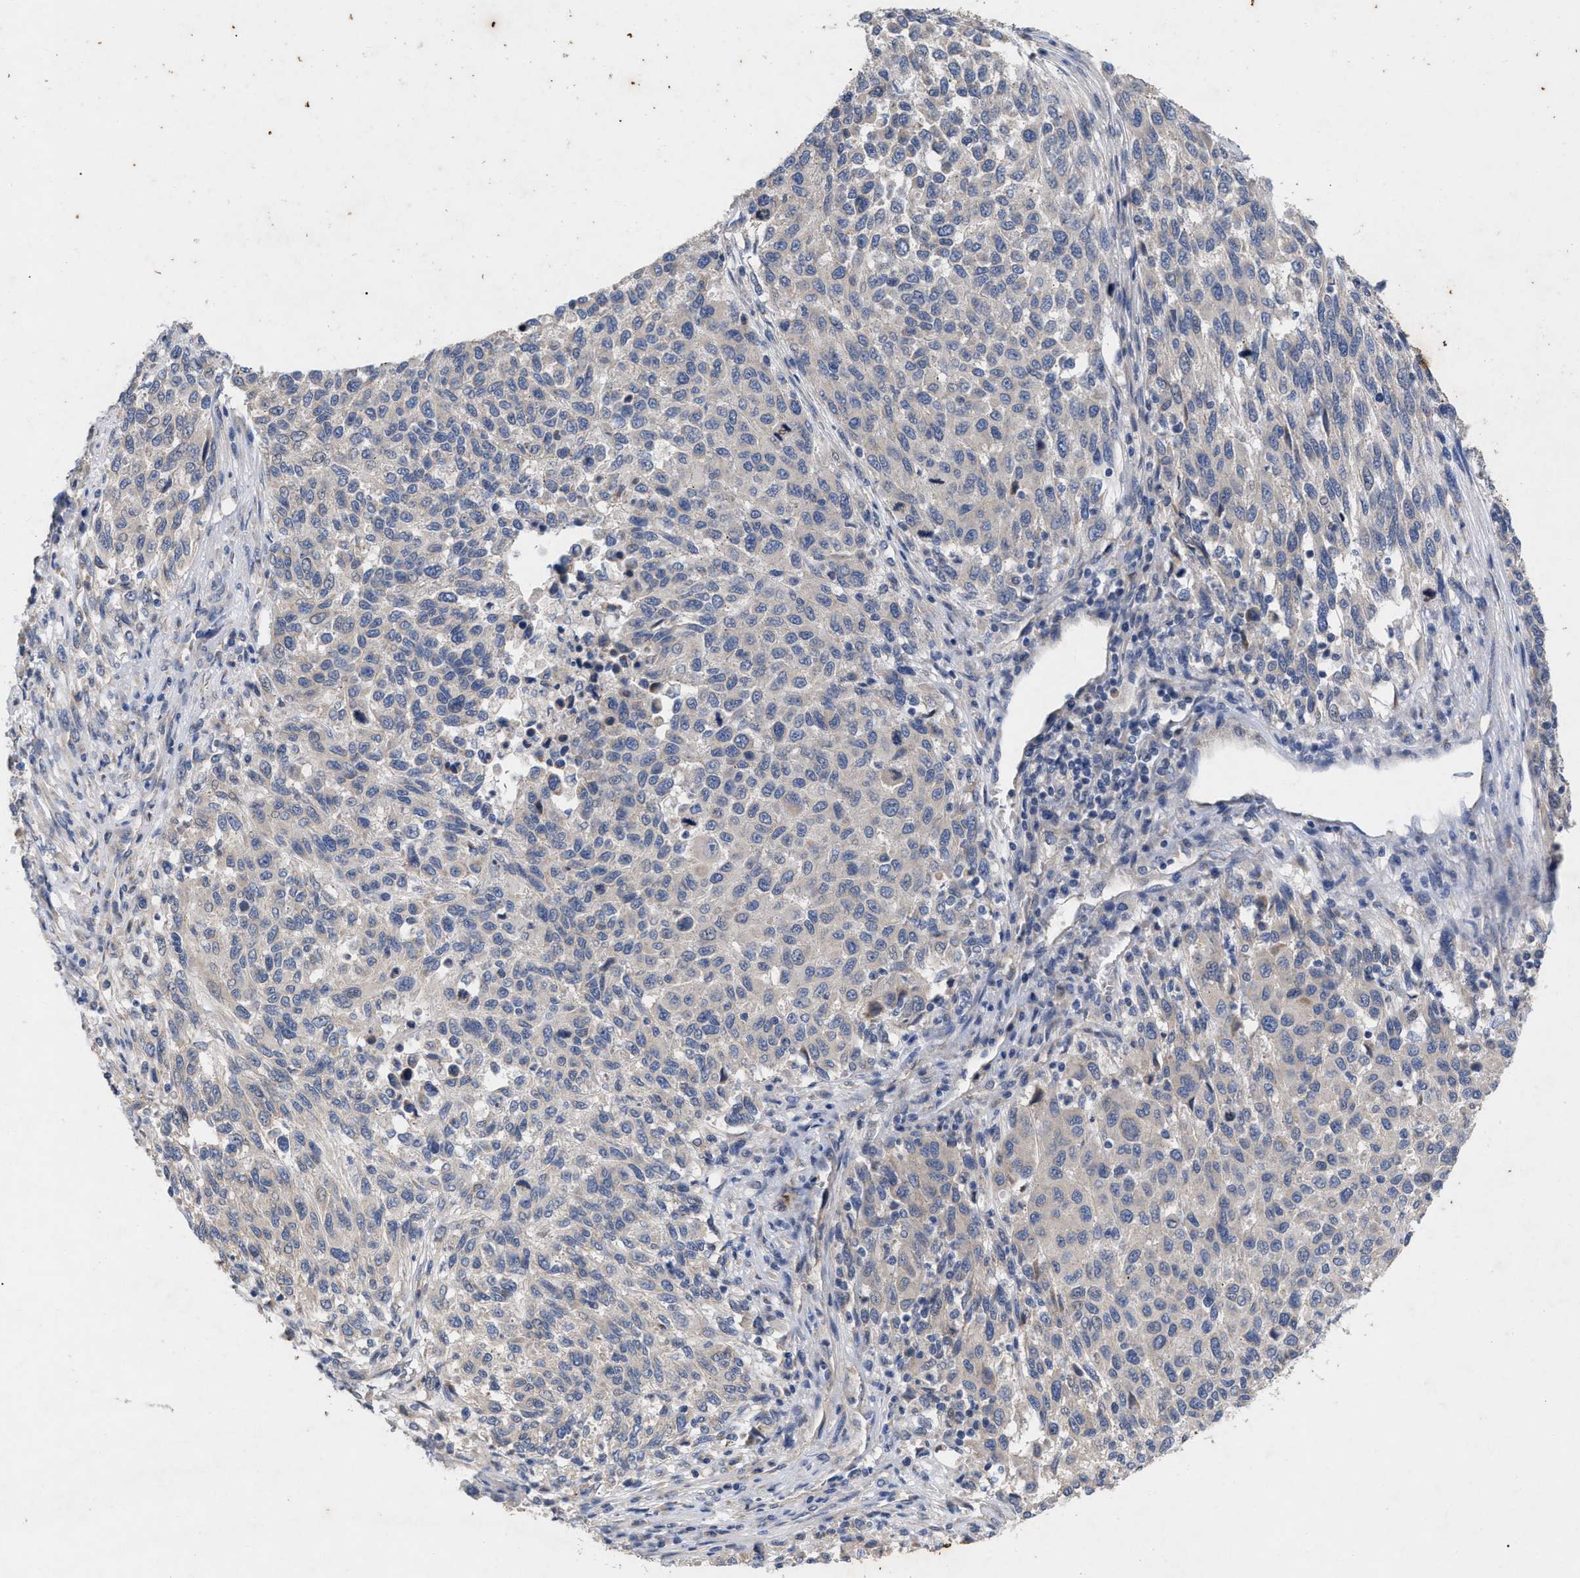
{"staining": {"intensity": "weak", "quantity": "<25%", "location": "cytoplasmic/membranous"}, "tissue": "melanoma", "cell_type": "Tumor cells", "image_type": "cancer", "snomed": [{"axis": "morphology", "description": "Malignant melanoma, Metastatic site"}, {"axis": "topography", "description": "Lymph node"}], "caption": "Malignant melanoma (metastatic site) was stained to show a protein in brown. There is no significant positivity in tumor cells.", "gene": "VIP", "patient": {"sex": "male", "age": 61}}